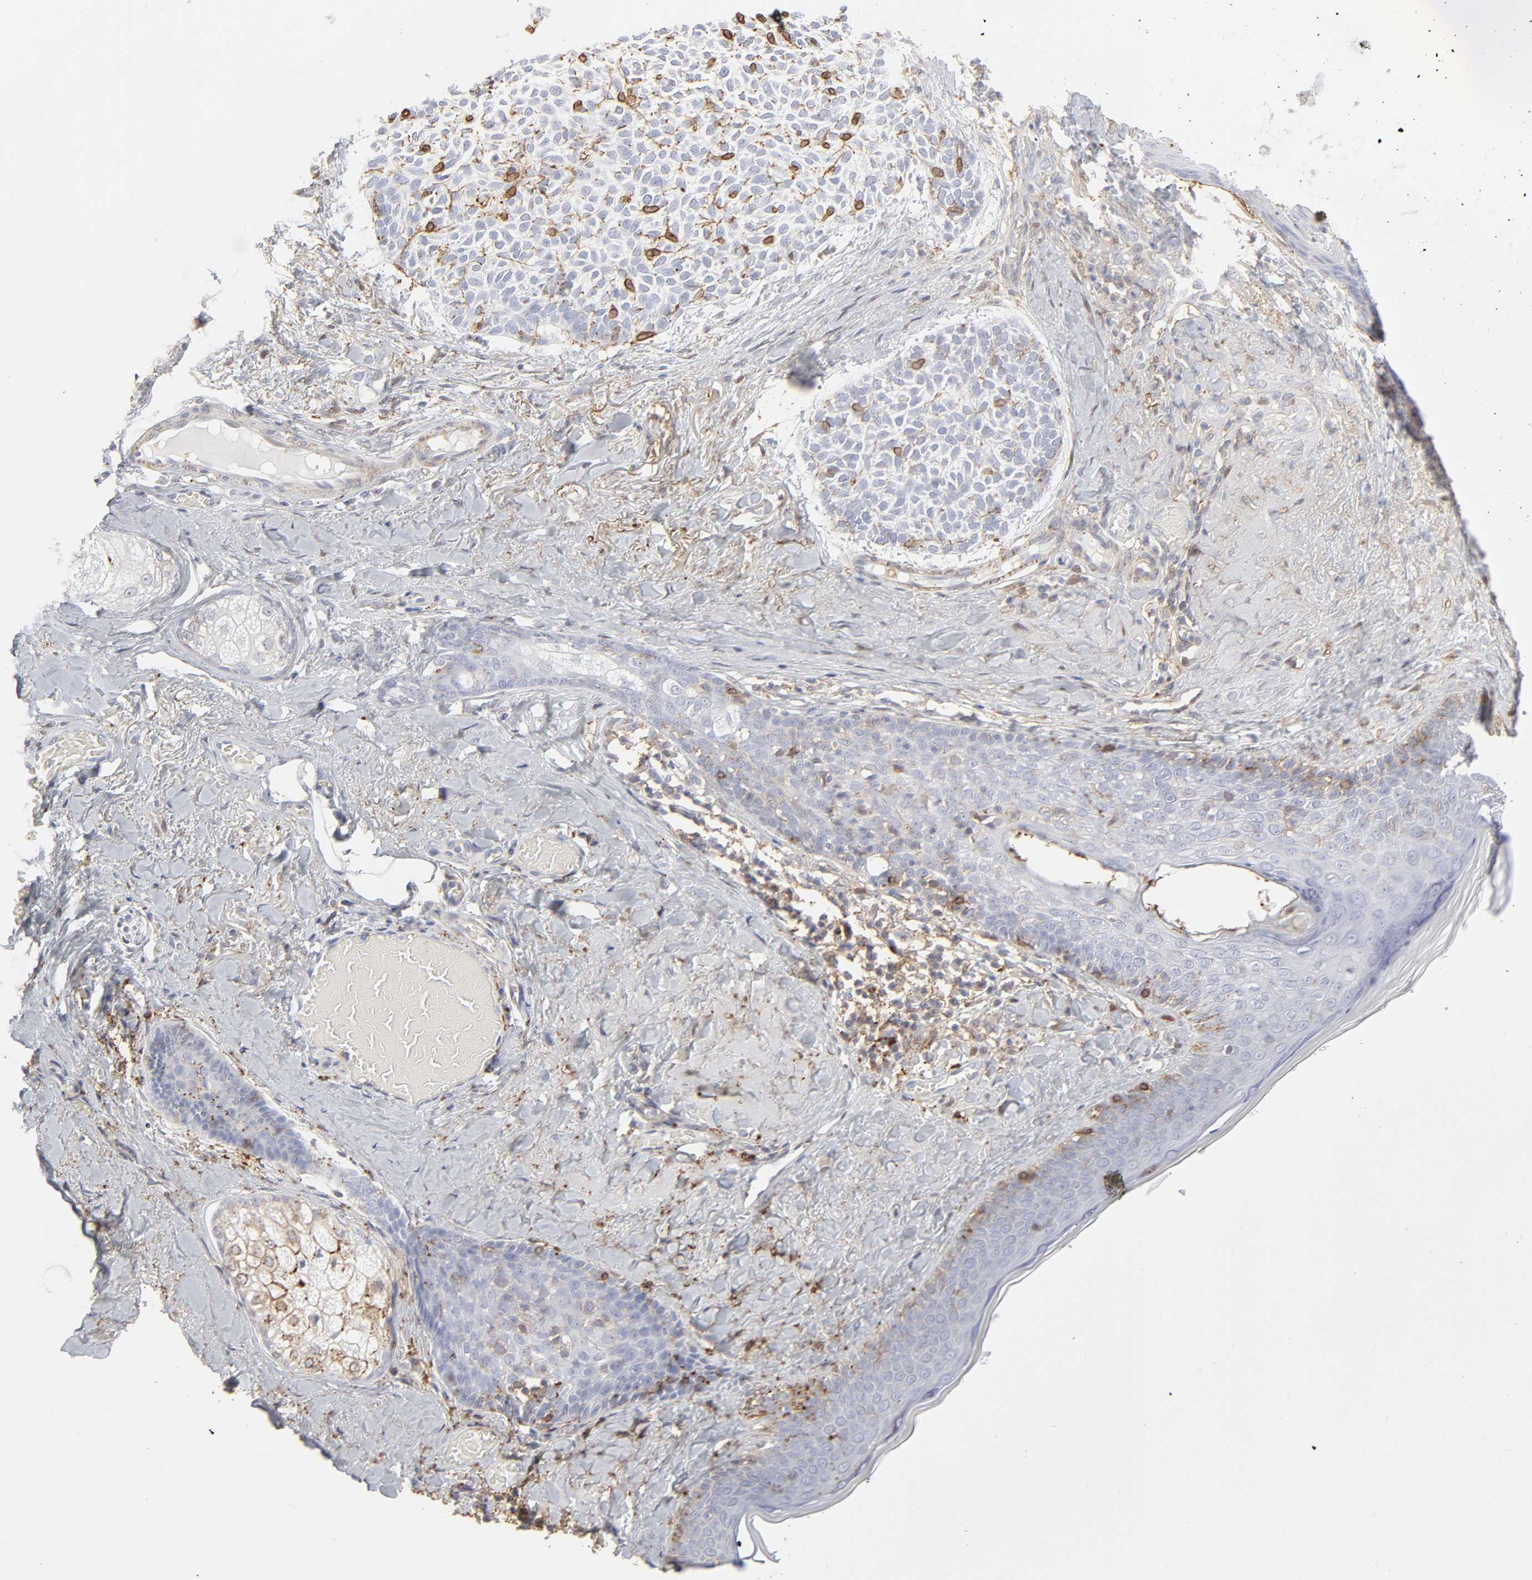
{"staining": {"intensity": "moderate", "quantity": "25%-75%", "location": "cytoplasmic/membranous,nuclear"}, "tissue": "skin cancer", "cell_type": "Tumor cells", "image_type": "cancer", "snomed": [{"axis": "morphology", "description": "Normal tissue, NOS"}, {"axis": "morphology", "description": "Basal cell carcinoma"}, {"axis": "topography", "description": "Skin"}], "caption": "Protein expression analysis of basal cell carcinoma (skin) demonstrates moderate cytoplasmic/membranous and nuclear expression in approximately 25%-75% of tumor cells. Immunohistochemistry (ihc) stains the protein in brown and the nuclei are stained blue.", "gene": "ANXA5", "patient": {"sex": "female", "age": 70}}